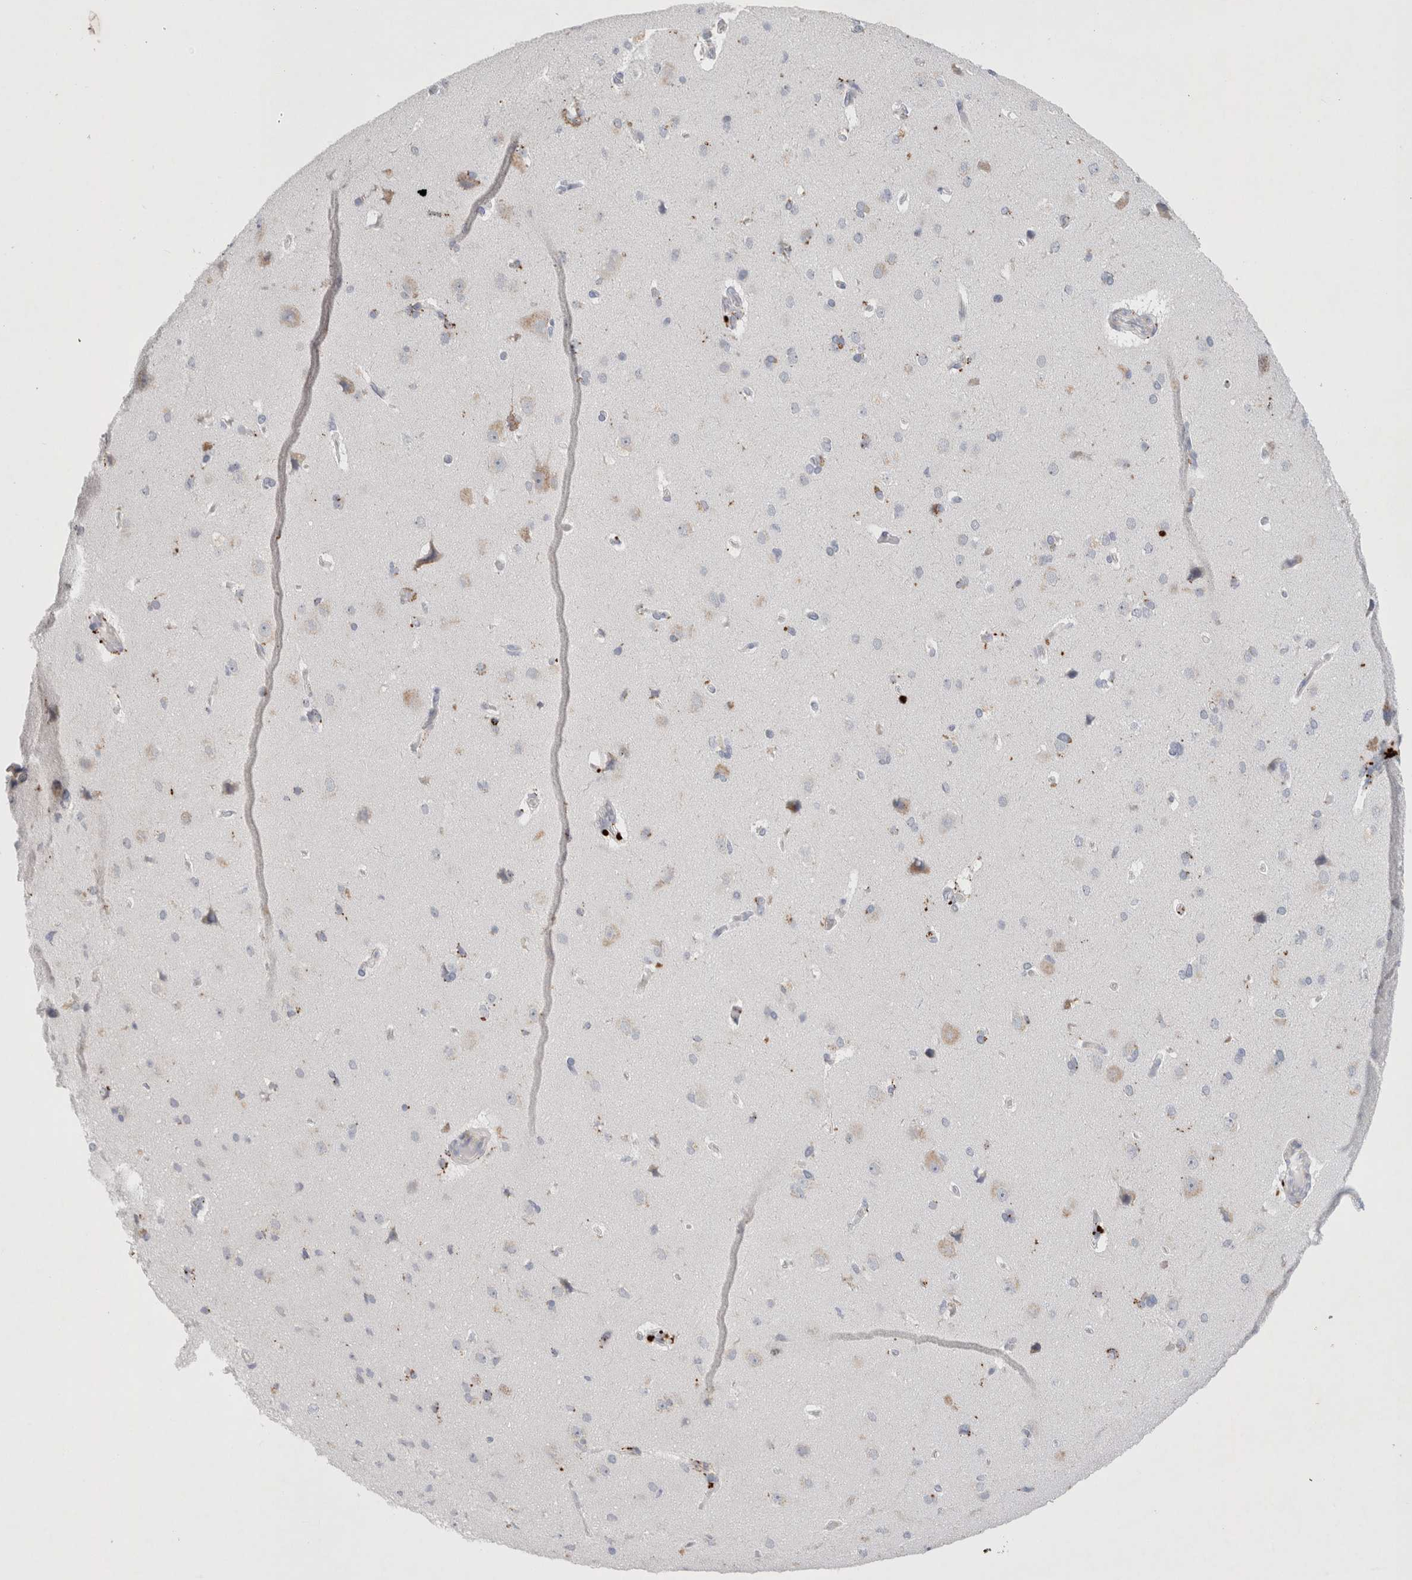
{"staining": {"intensity": "negative", "quantity": "none", "location": "none"}, "tissue": "cerebral cortex", "cell_type": "Endothelial cells", "image_type": "normal", "snomed": [{"axis": "morphology", "description": "Normal tissue, NOS"}, {"axis": "topography", "description": "Cerebral cortex"}], "caption": "A high-resolution photomicrograph shows IHC staining of normal cerebral cortex, which exhibits no significant expression in endothelial cells. The staining was performed using DAB (3,3'-diaminobenzidine) to visualize the protein expression in brown, while the nuclei were stained in blue with hematoxylin (Magnification: 20x).", "gene": "GAA", "patient": {"sex": "male", "age": 62}}